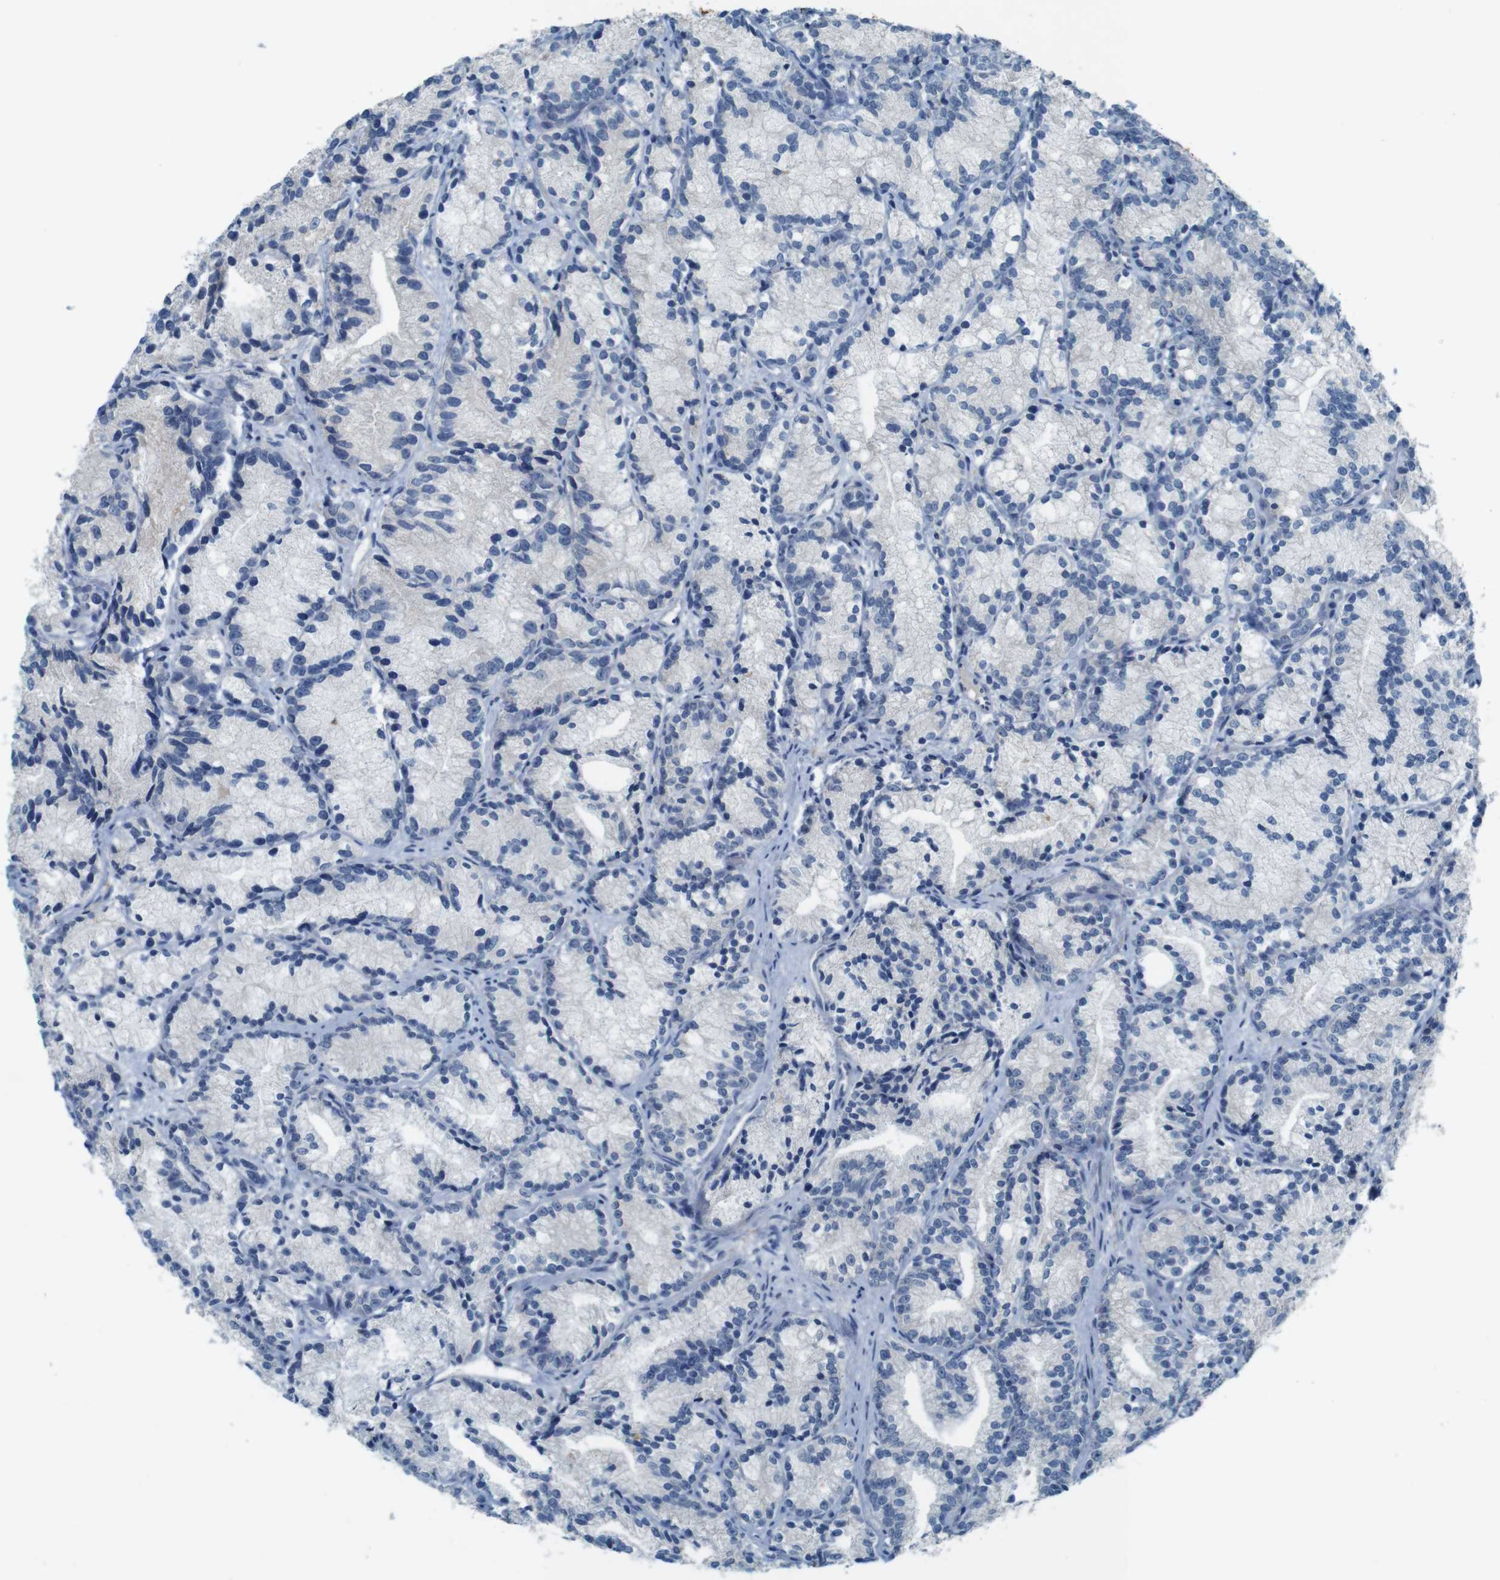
{"staining": {"intensity": "negative", "quantity": "none", "location": "none"}, "tissue": "prostate cancer", "cell_type": "Tumor cells", "image_type": "cancer", "snomed": [{"axis": "morphology", "description": "Adenocarcinoma, Low grade"}, {"axis": "topography", "description": "Prostate"}], "caption": "Human prostate adenocarcinoma (low-grade) stained for a protein using IHC shows no staining in tumor cells.", "gene": "MOGAT3", "patient": {"sex": "male", "age": 89}}